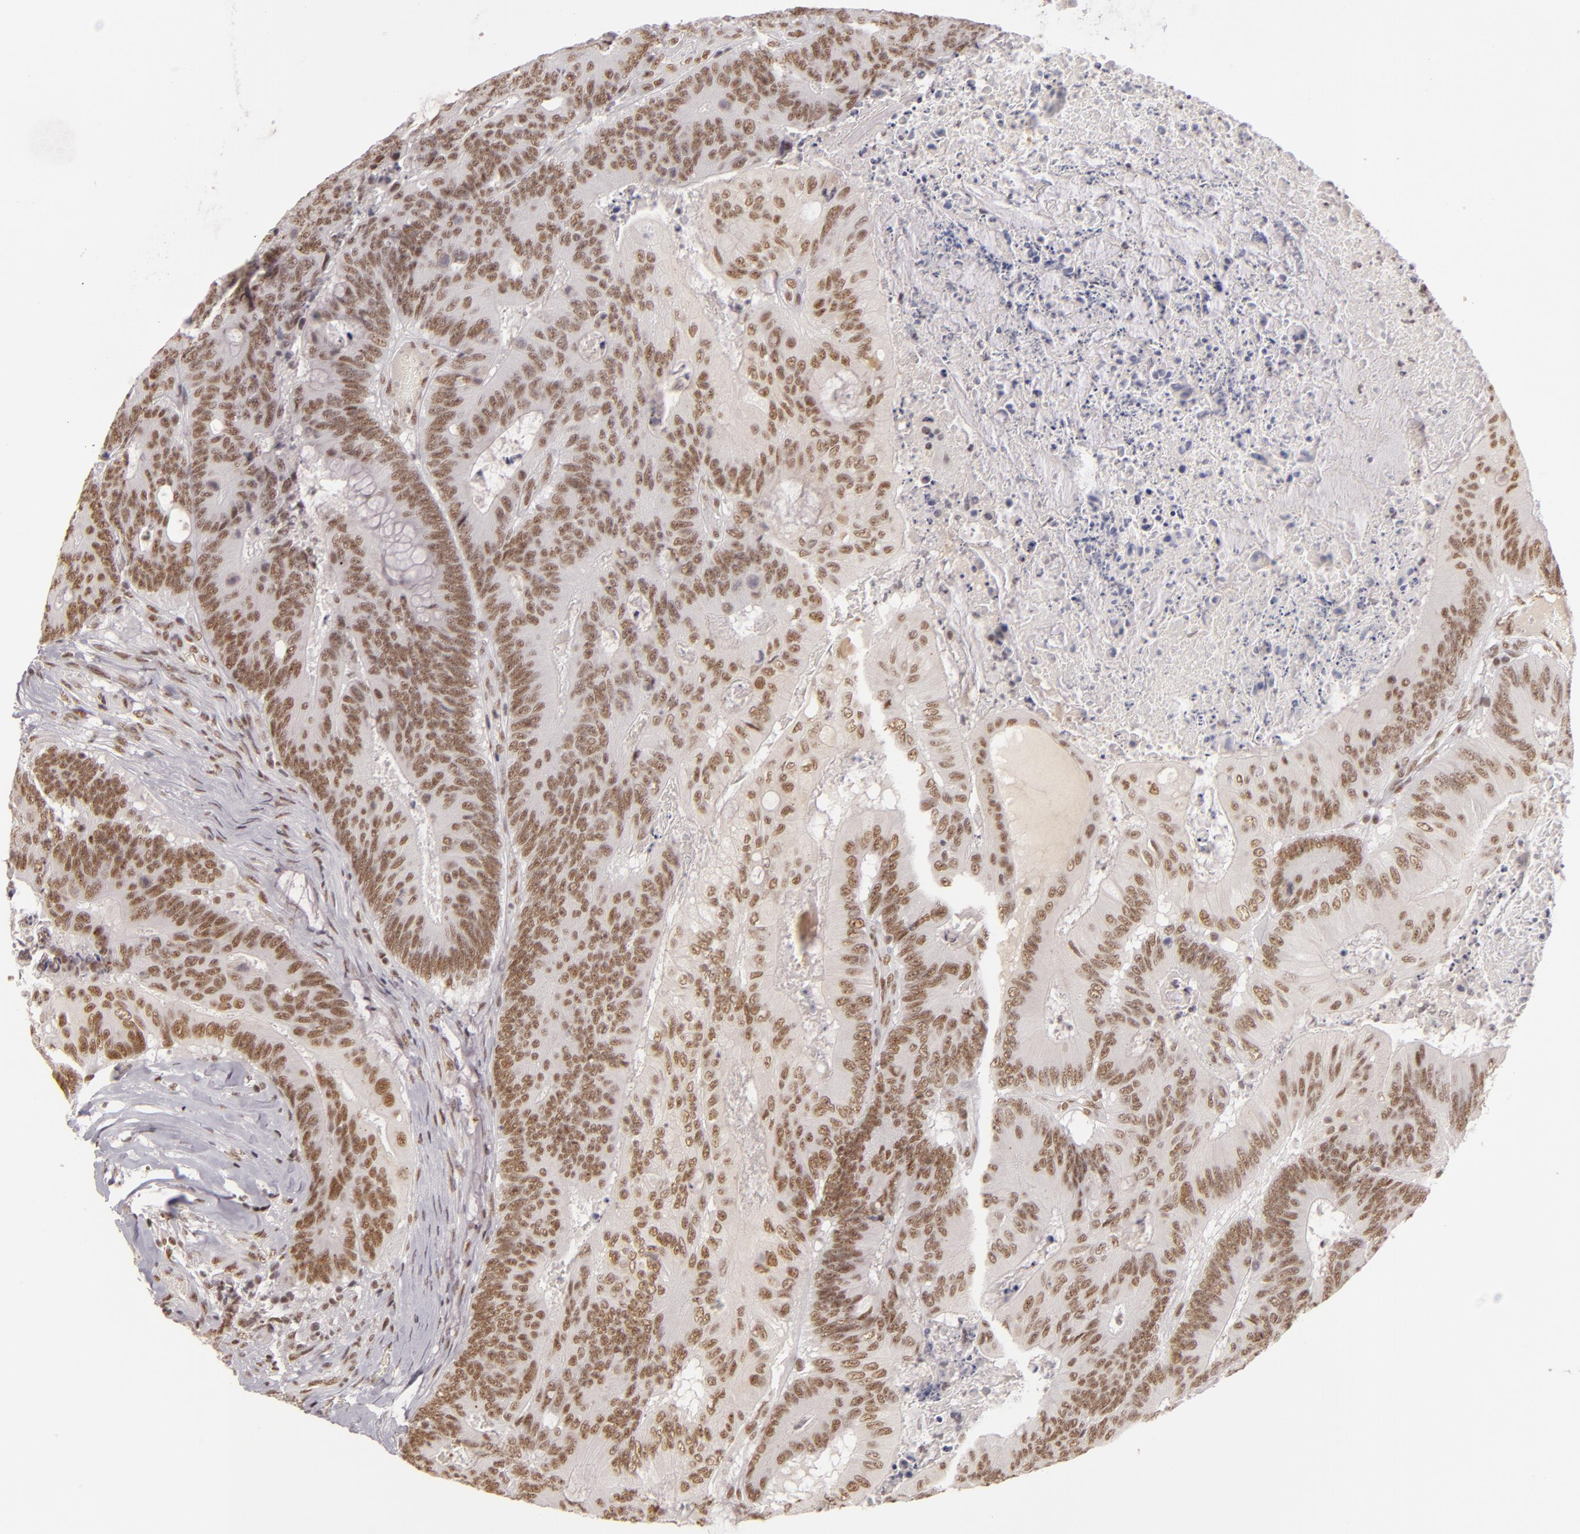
{"staining": {"intensity": "moderate", "quantity": ">75%", "location": "nuclear"}, "tissue": "colorectal cancer", "cell_type": "Tumor cells", "image_type": "cancer", "snomed": [{"axis": "morphology", "description": "Adenocarcinoma, NOS"}, {"axis": "topography", "description": "Colon"}], "caption": "Moderate nuclear positivity for a protein is seen in approximately >75% of tumor cells of colorectal cancer (adenocarcinoma) using immunohistochemistry.", "gene": "INTS6", "patient": {"sex": "male", "age": 65}}